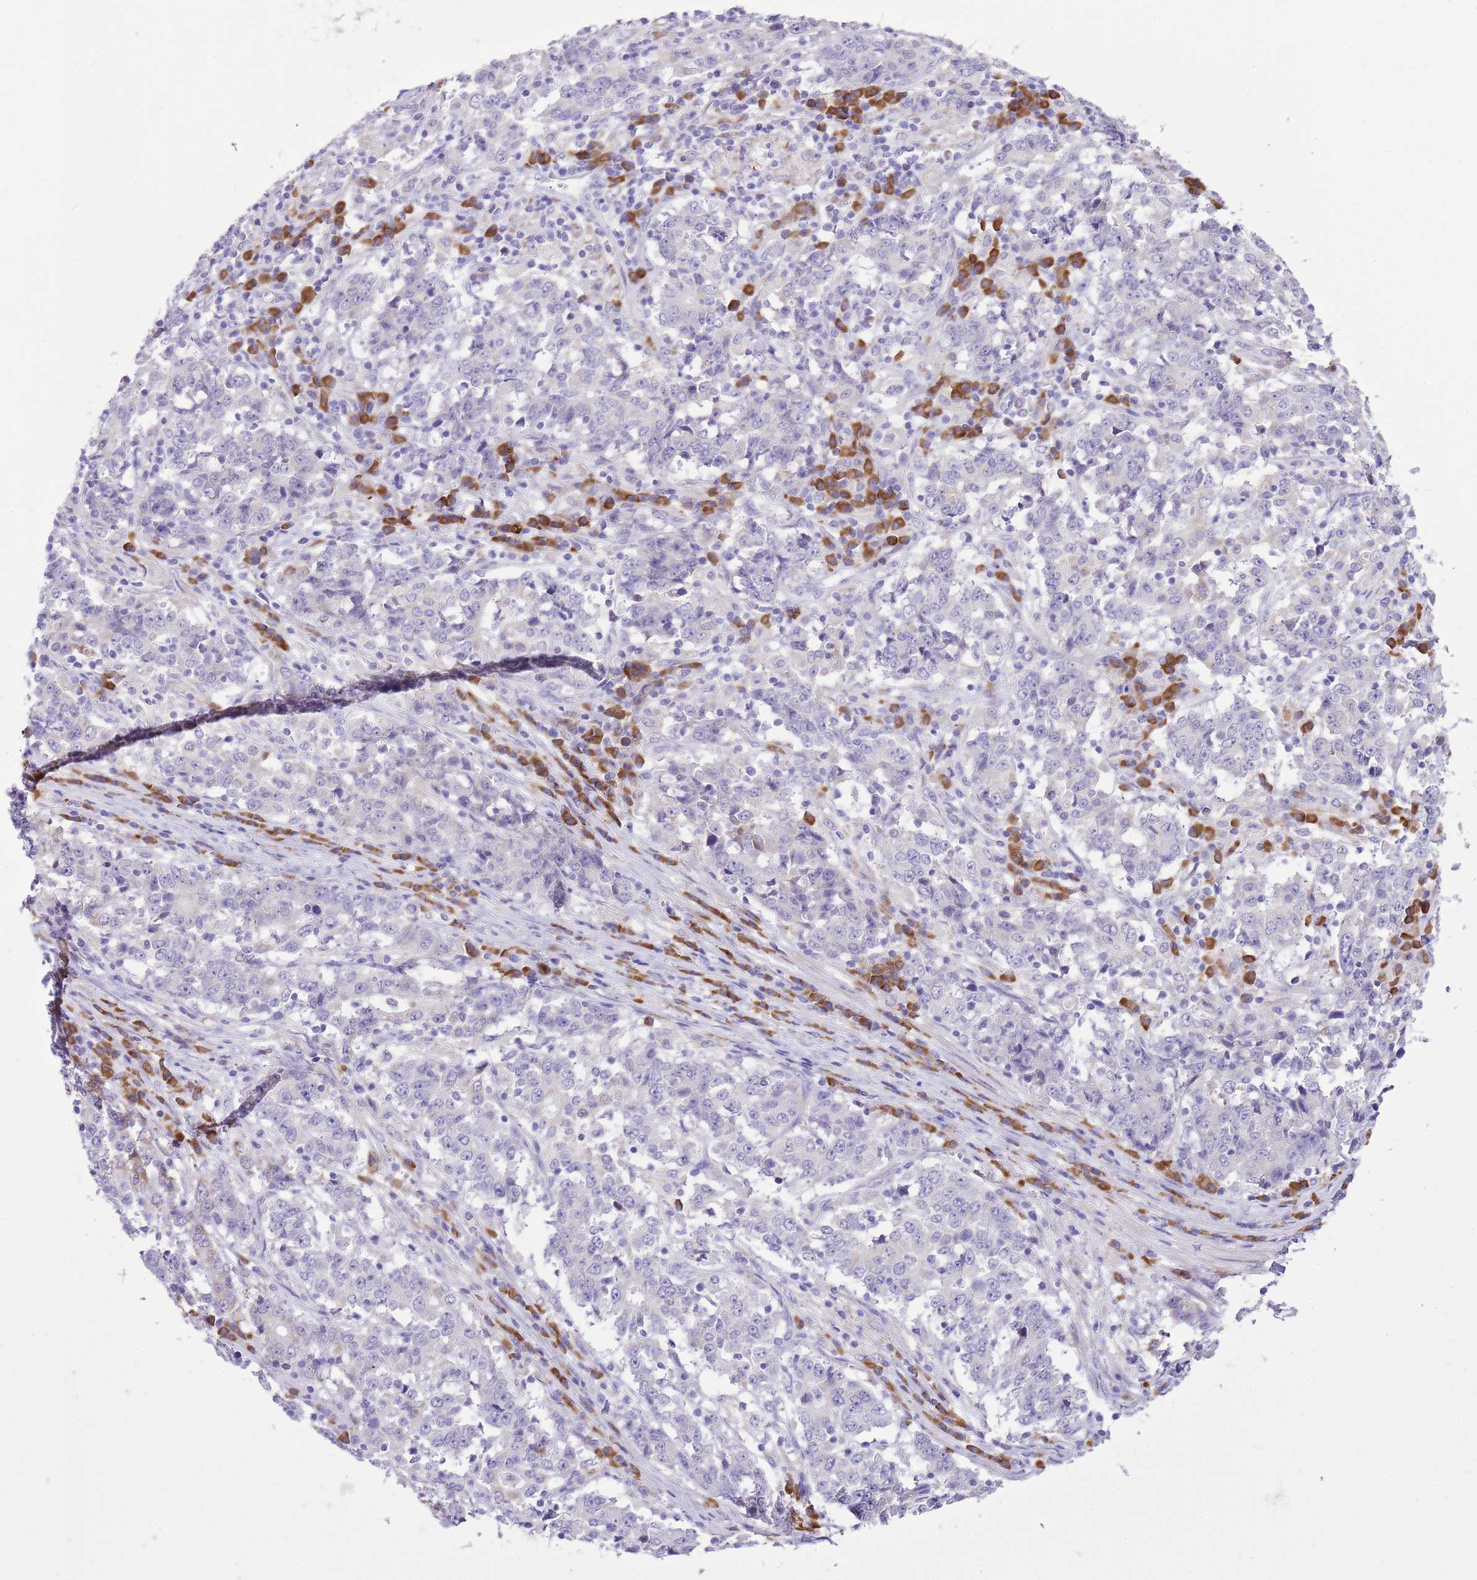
{"staining": {"intensity": "negative", "quantity": "none", "location": "none"}, "tissue": "stomach cancer", "cell_type": "Tumor cells", "image_type": "cancer", "snomed": [{"axis": "morphology", "description": "Adenocarcinoma, NOS"}, {"axis": "topography", "description": "Stomach"}], "caption": "Stomach cancer (adenocarcinoma) was stained to show a protein in brown. There is no significant positivity in tumor cells. (Immunohistochemistry (ihc), brightfield microscopy, high magnification).", "gene": "AAR2", "patient": {"sex": "male", "age": 59}}